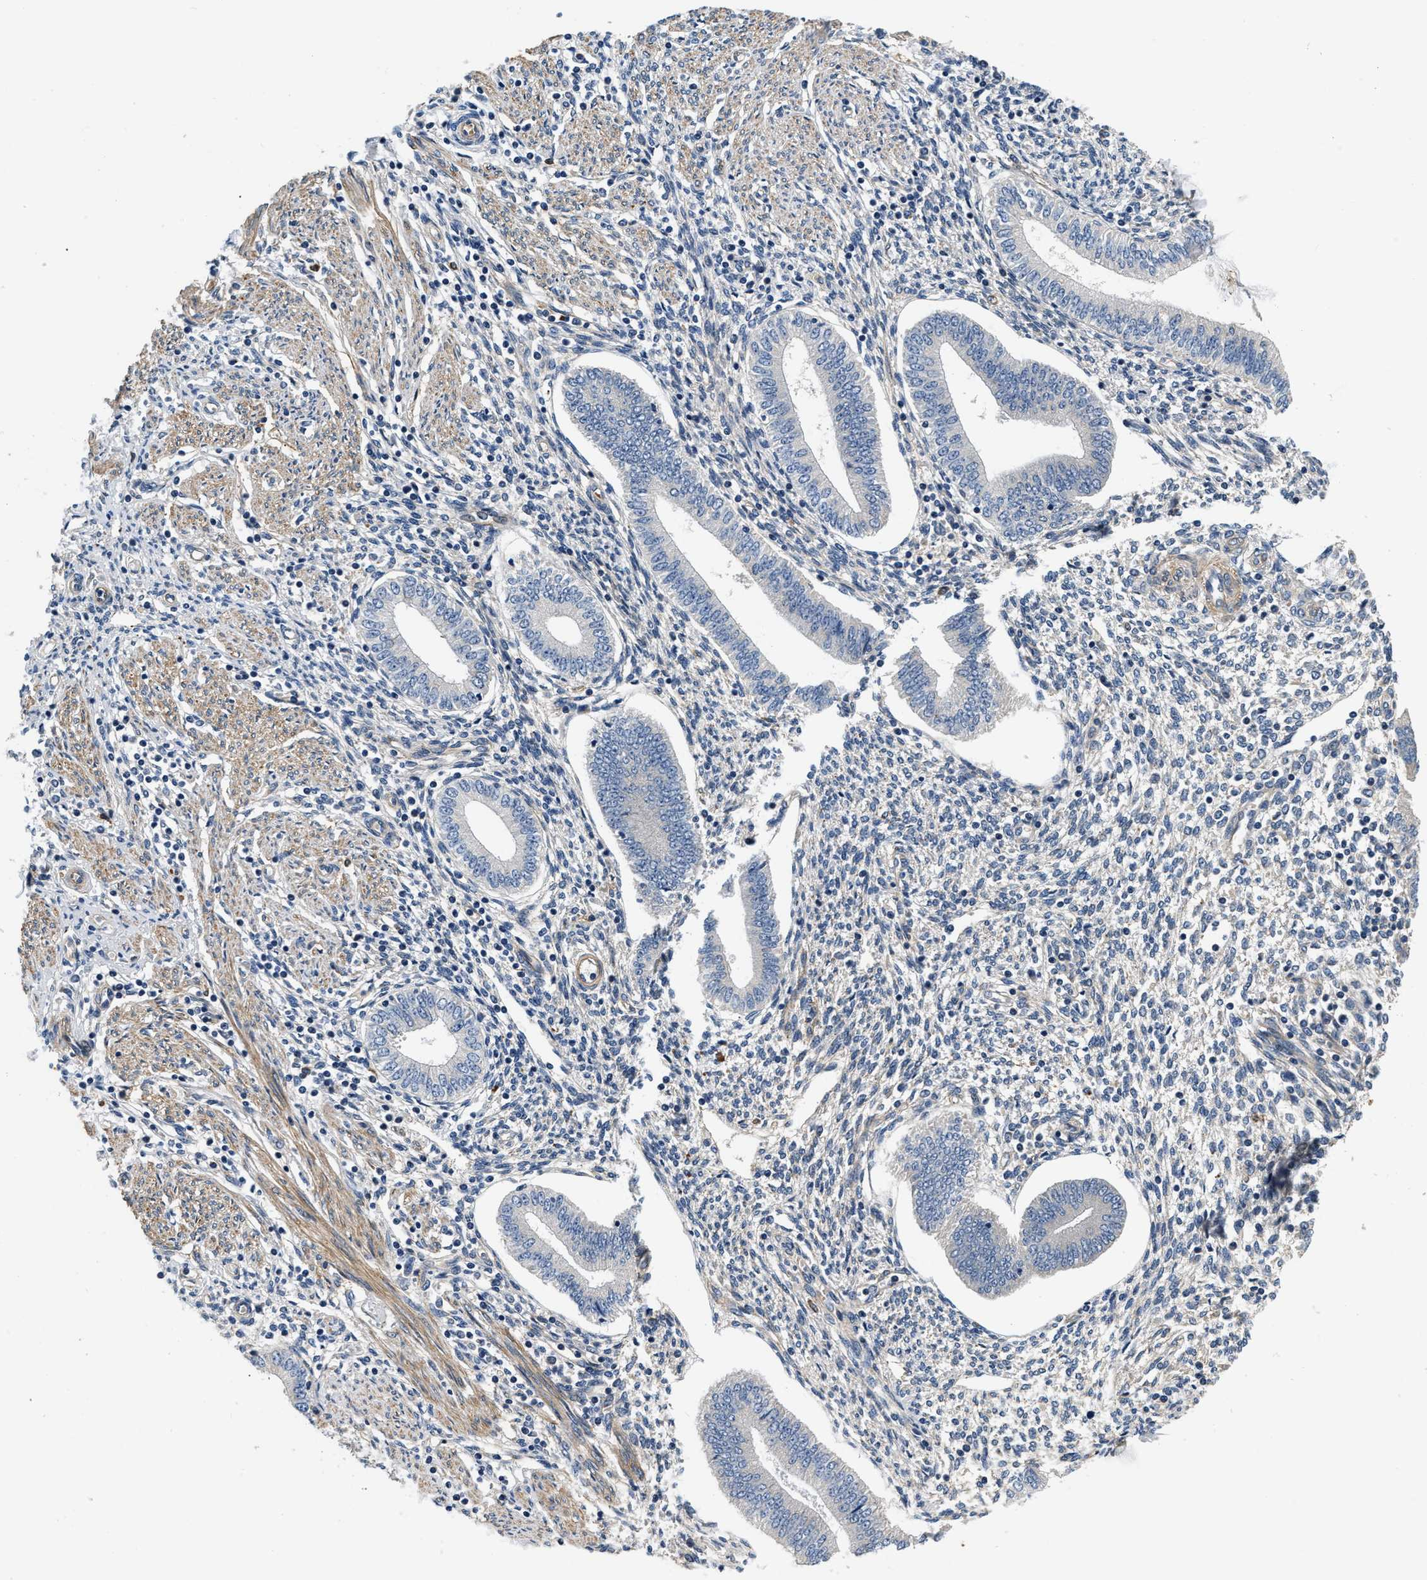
{"staining": {"intensity": "moderate", "quantity": "25%-75%", "location": "cytoplasmic/membranous"}, "tissue": "endometrium", "cell_type": "Cells in endometrial stroma", "image_type": "normal", "snomed": [{"axis": "morphology", "description": "Normal tissue, NOS"}, {"axis": "topography", "description": "Endometrium"}], "caption": "Brown immunohistochemical staining in benign endometrium reveals moderate cytoplasmic/membranous expression in about 25%-75% of cells in endometrial stroma. The staining was performed using DAB to visualize the protein expression in brown, while the nuclei were stained in blue with hematoxylin (Magnification: 20x).", "gene": "NME6", "patient": {"sex": "female", "age": 50}}